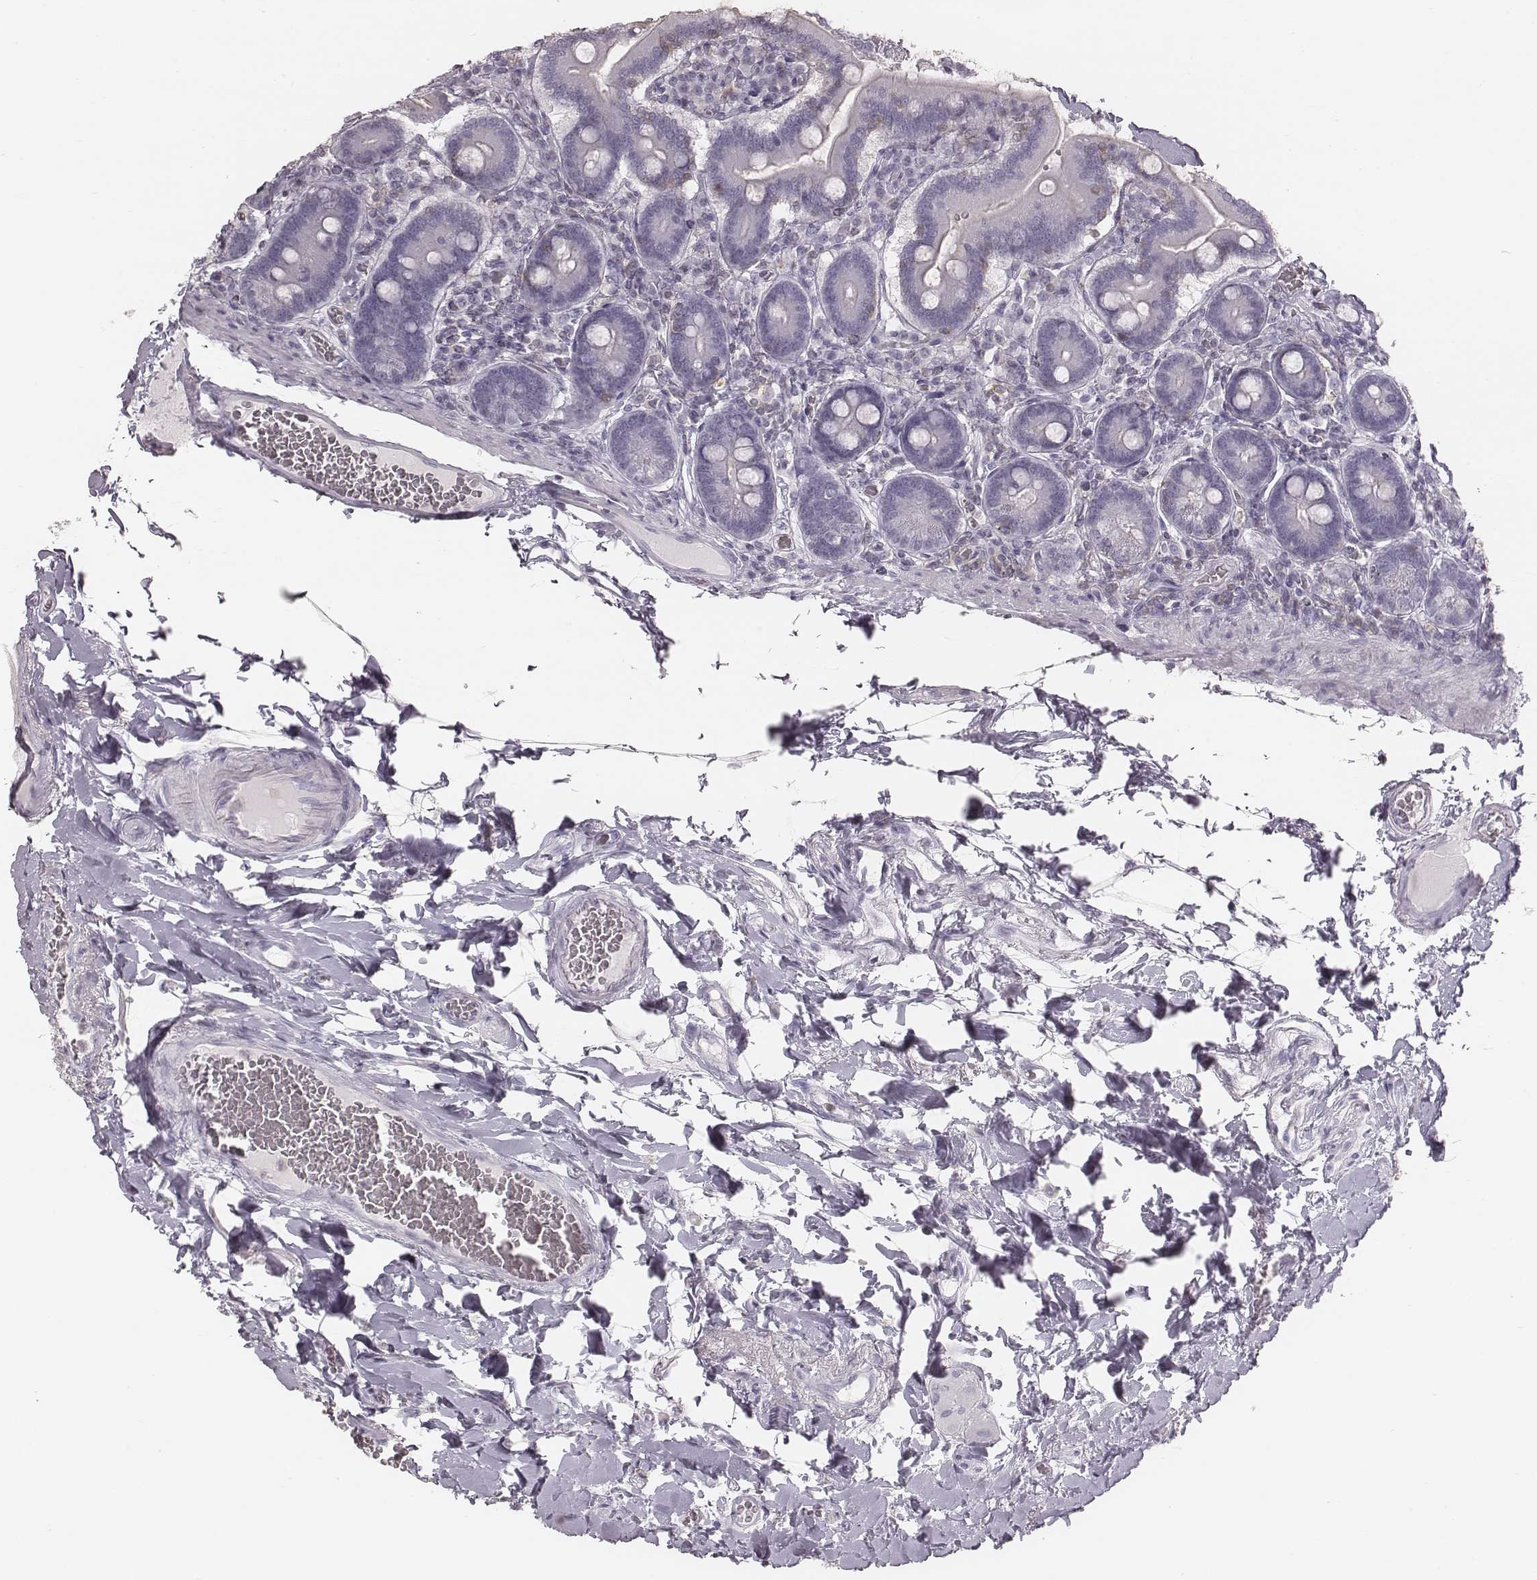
{"staining": {"intensity": "negative", "quantity": "none", "location": "none"}, "tissue": "duodenum", "cell_type": "Glandular cells", "image_type": "normal", "snomed": [{"axis": "morphology", "description": "Normal tissue, NOS"}, {"axis": "topography", "description": "Duodenum"}], "caption": "Immunohistochemistry micrograph of normal duodenum: human duodenum stained with DAB (3,3'-diaminobenzidine) demonstrates no significant protein staining in glandular cells.", "gene": "ENSG00000285837", "patient": {"sex": "female", "age": 62}}